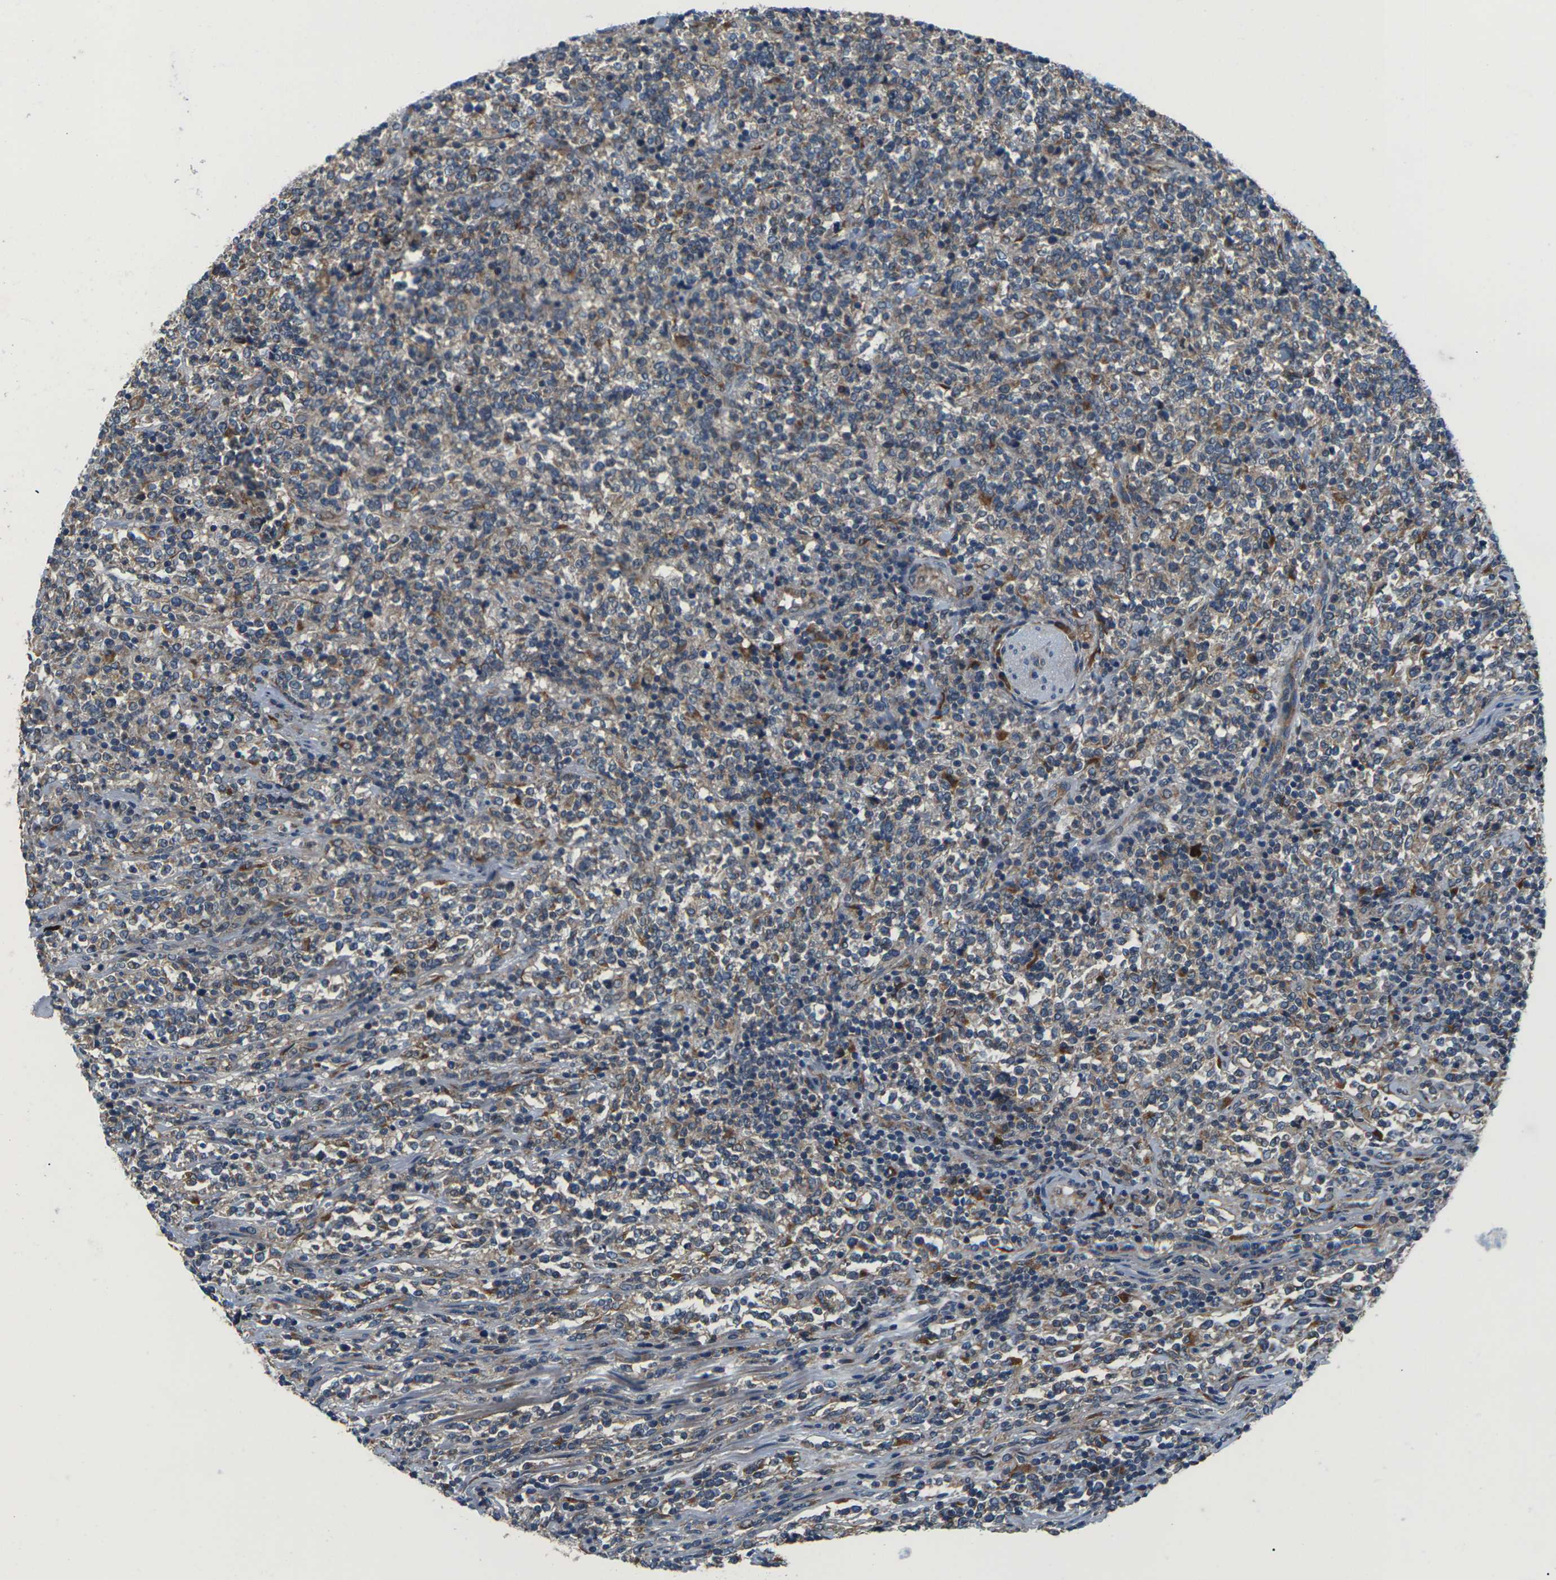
{"staining": {"intensity": "moderate", "quantity": ">75%", "location": "cytoplasmic/membranous"}, "tissue": "lymphoma", "cell_type": "Tumor cells", "image_type": "cancer", "snomed": [{"axis": "morphology", "description": "Malignant lymphoma, non-Hodgkin's type, High grade"}, {"axis": "topography", "description": "Soft tissue"}], "caption": "Protein positivity by IHC shows moderate cytoplasmic/membranous staining in about >75% of tumor cells in malignant lymphoma, non-Hodgkin's type (high-grade).", "gene": "GABRP", "patient": {"sex": "male", "age": 18}}